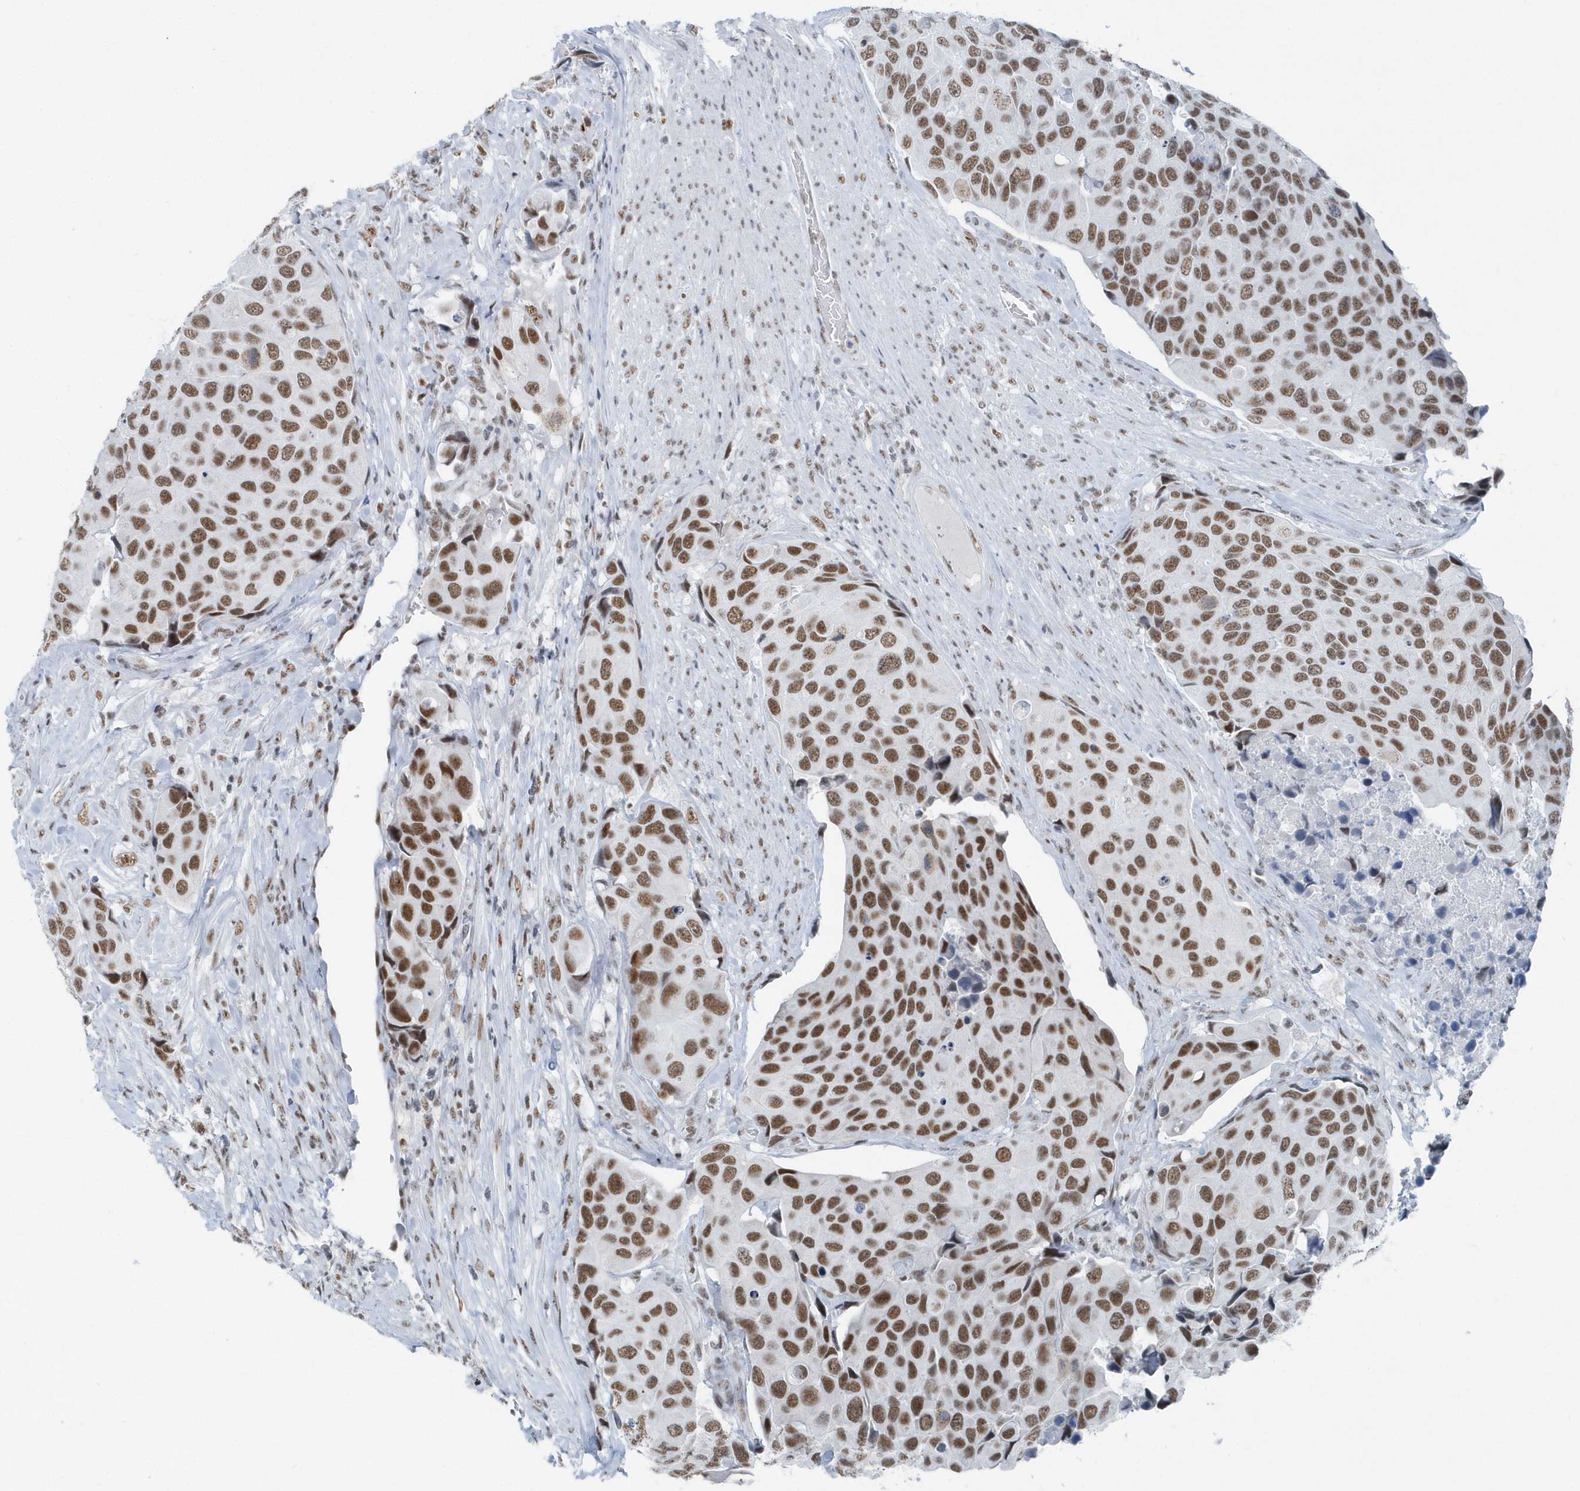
{"staining": {"intensity": "strong", "quantity": ">75%", "location": "nuclear"}, "tissue": "urothelial cancer", "cell_type": "Tumor cells", "image_type": "cancer", "snomed": [{"axis": "morphology", "description": "Urothelial carcinoma, High grade"}, {"axis": "topography", "description": "Urinary bladder"}], "caption": "Human urothelial cancer stained for a protein (brown) shows strong nuclear positive expression in about >75% of tumor cells.", "gene": "FIP1L1", "patient": {"sex": "male", "age": 74}}